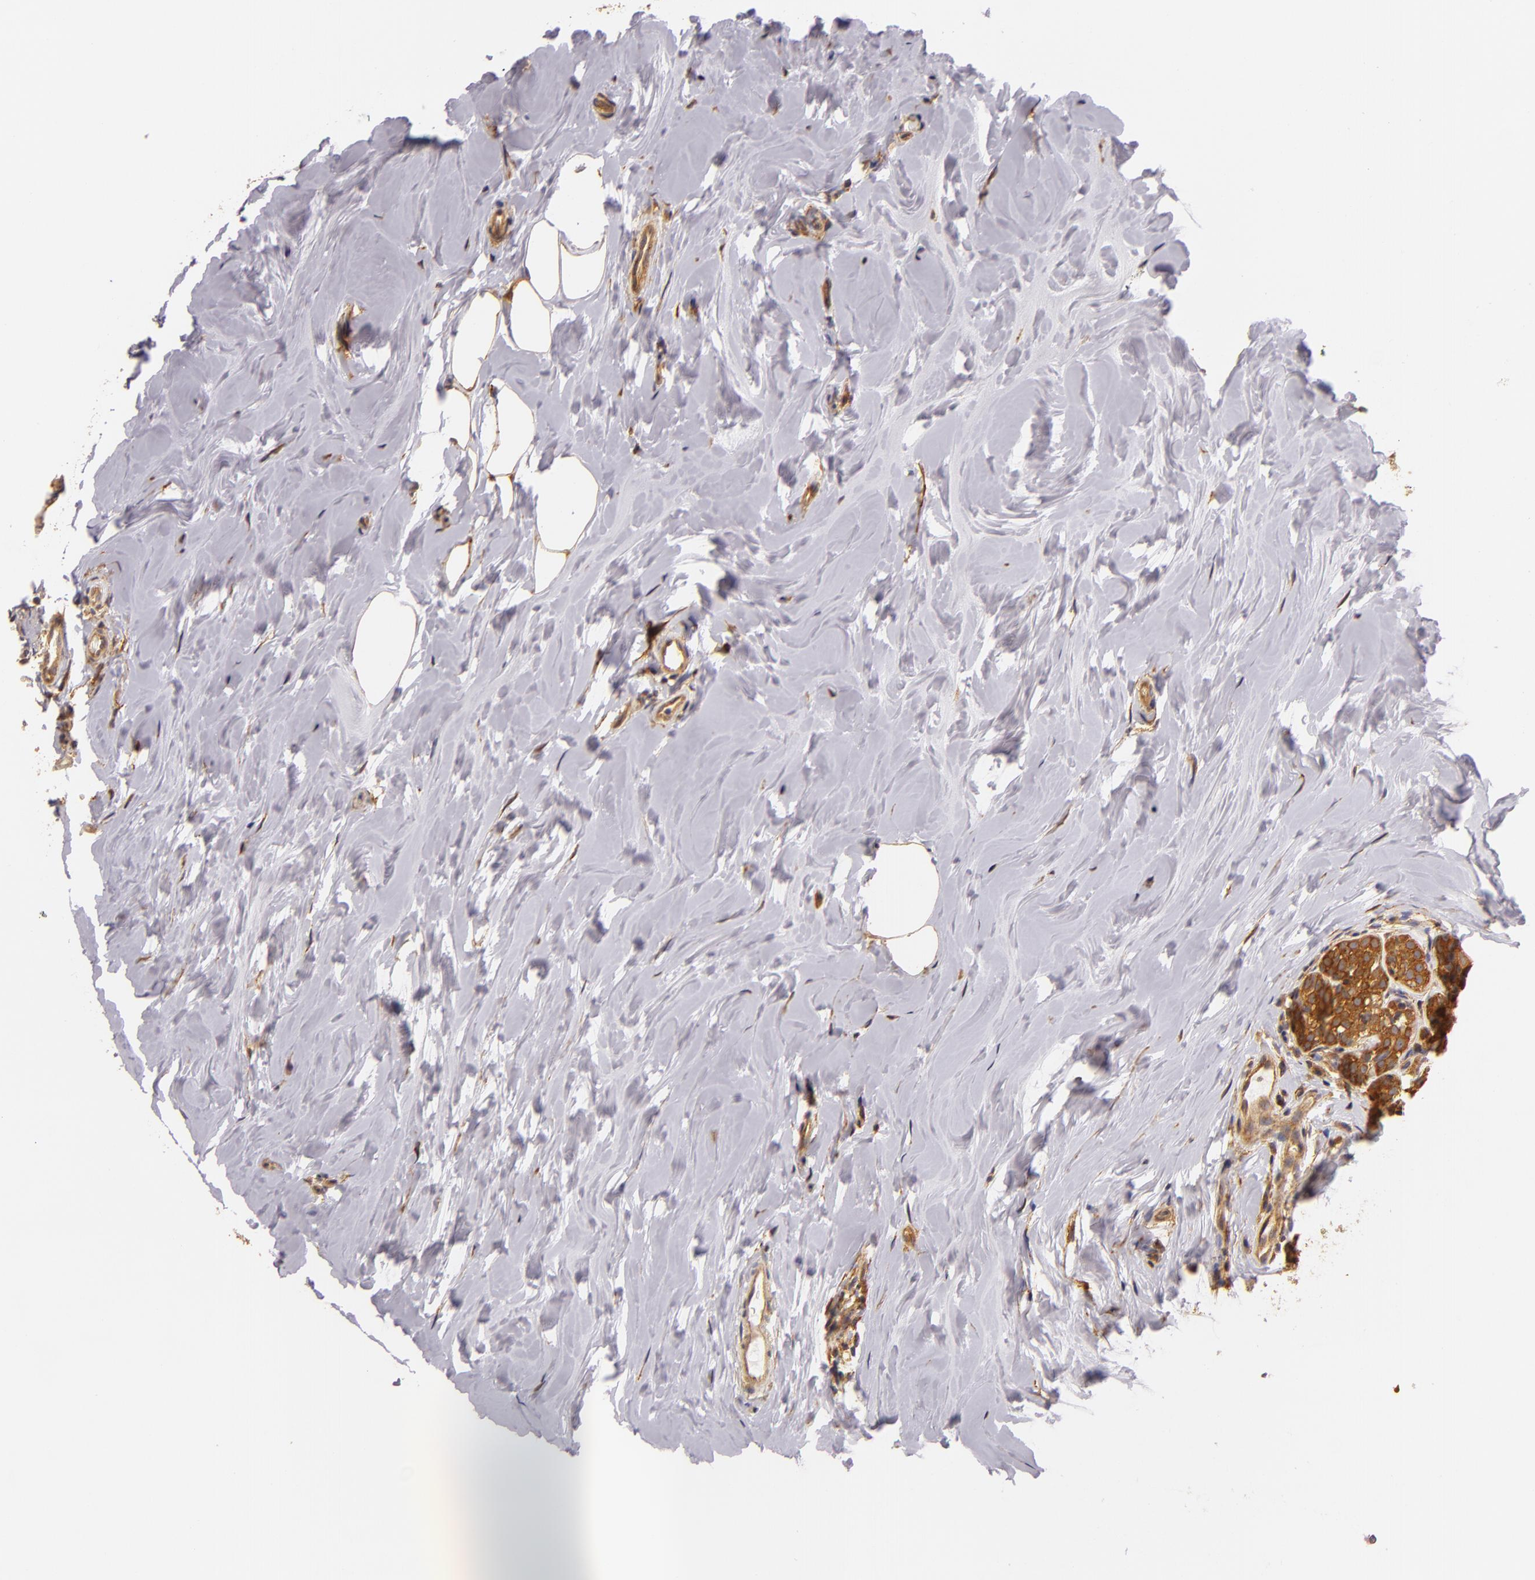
{"staining": {"intensity": "moderate", "quantity": ">75%", "location": "cytoplasmic/membranous"}, "tissue": "breast cancer", "cell_type": "Tumor cells", "image_type": "cancer", "snomed": [{"axis": "morphology", "description": "Lobular carcinoma"}, {"axis": "topography", "description": "Breast"}], "caption": "Approximately >75% of tumor cells in human breast lobular carcinoma show moderate cytoplasmic/membranous protein positivity as visualized by brown immunohistochemical staining.", "gene": "TOM1", "patient": {"sex": "female", "age": 64}}